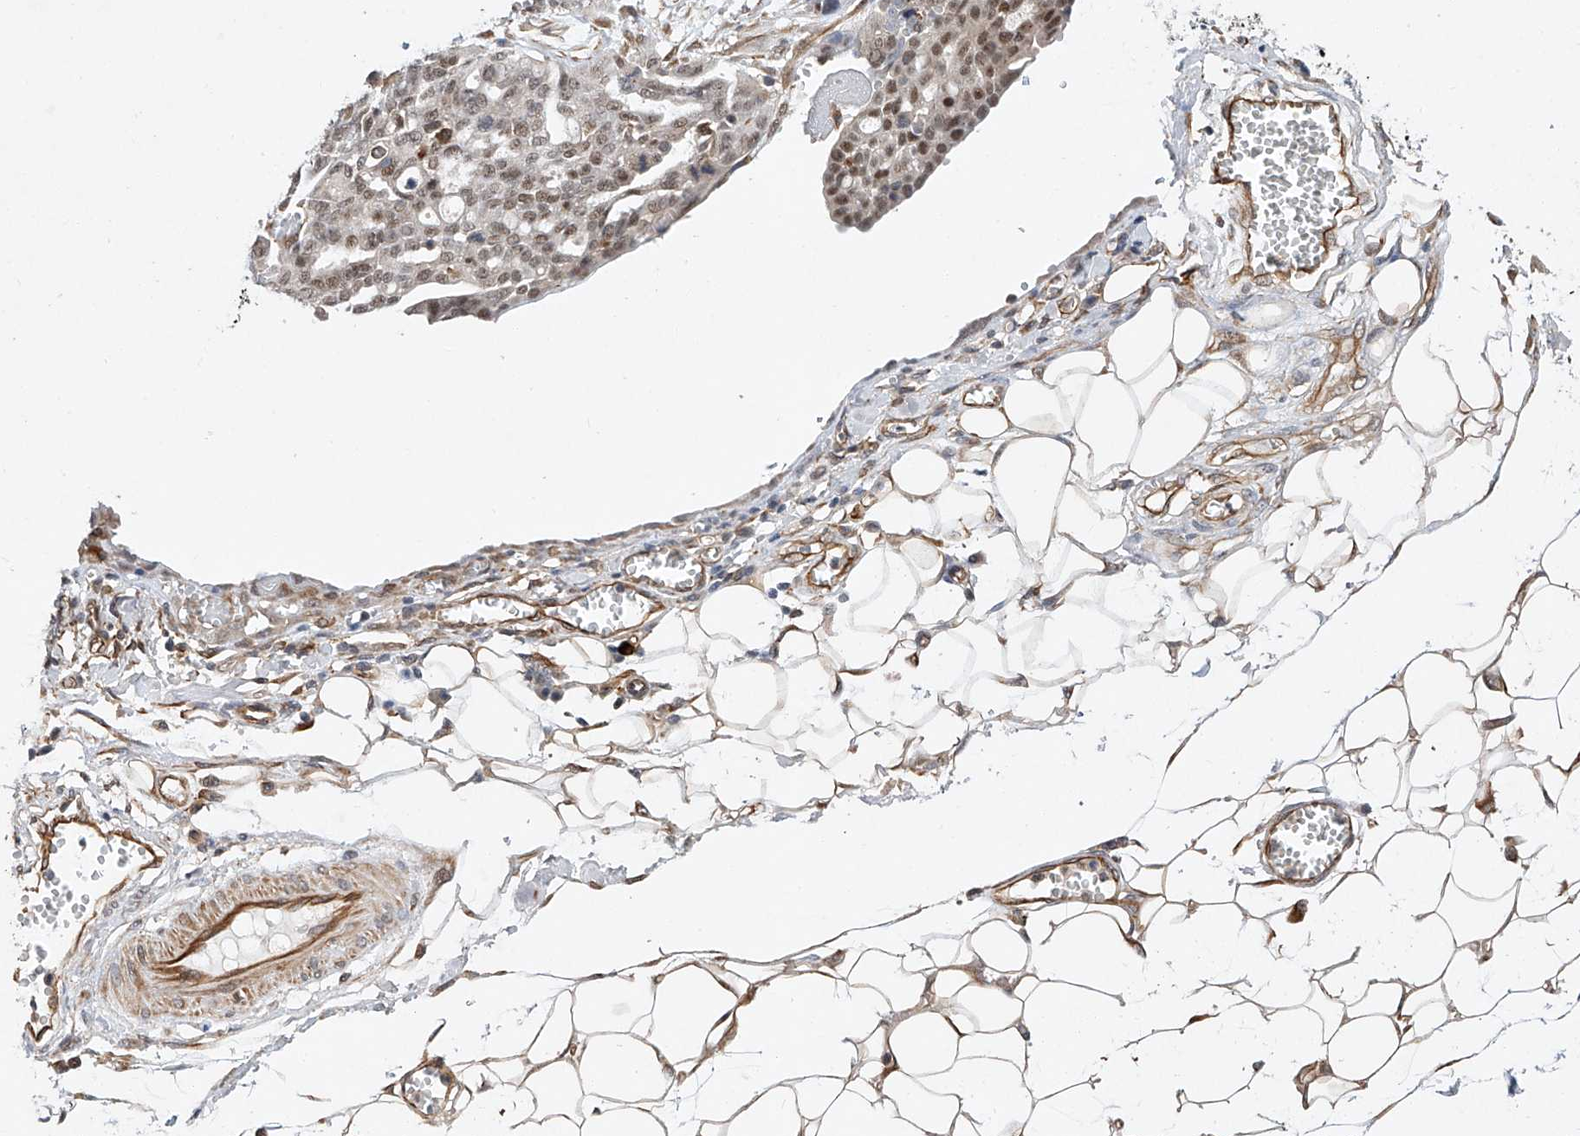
{"staining": {"intensity": "moderate", "quantity": ">75%", "location": "nuclear"}, "tissue": "ovarian cancer", "cell_type": "Tumor cells", "image_type": "cancer", "snomed": [{"axis": "morphology", "description": "Cystadenocarcinoma, serous, NOS"}, {"axis": "topography", "description": "Soft tissue"}, {"axis": "topography", "description": "Ovary"}], "caption": "This photomicrograph exhibits serous cystadenocarcinoma (ovarian) stained with immunohistochemistry to label a protein in brown. The nuclear of tumor cells show moderate positivity for the protein. Nuclei are counter-stained blue.", "gene": "AMD1", "patient": {"sex": "female", "age": 57}}